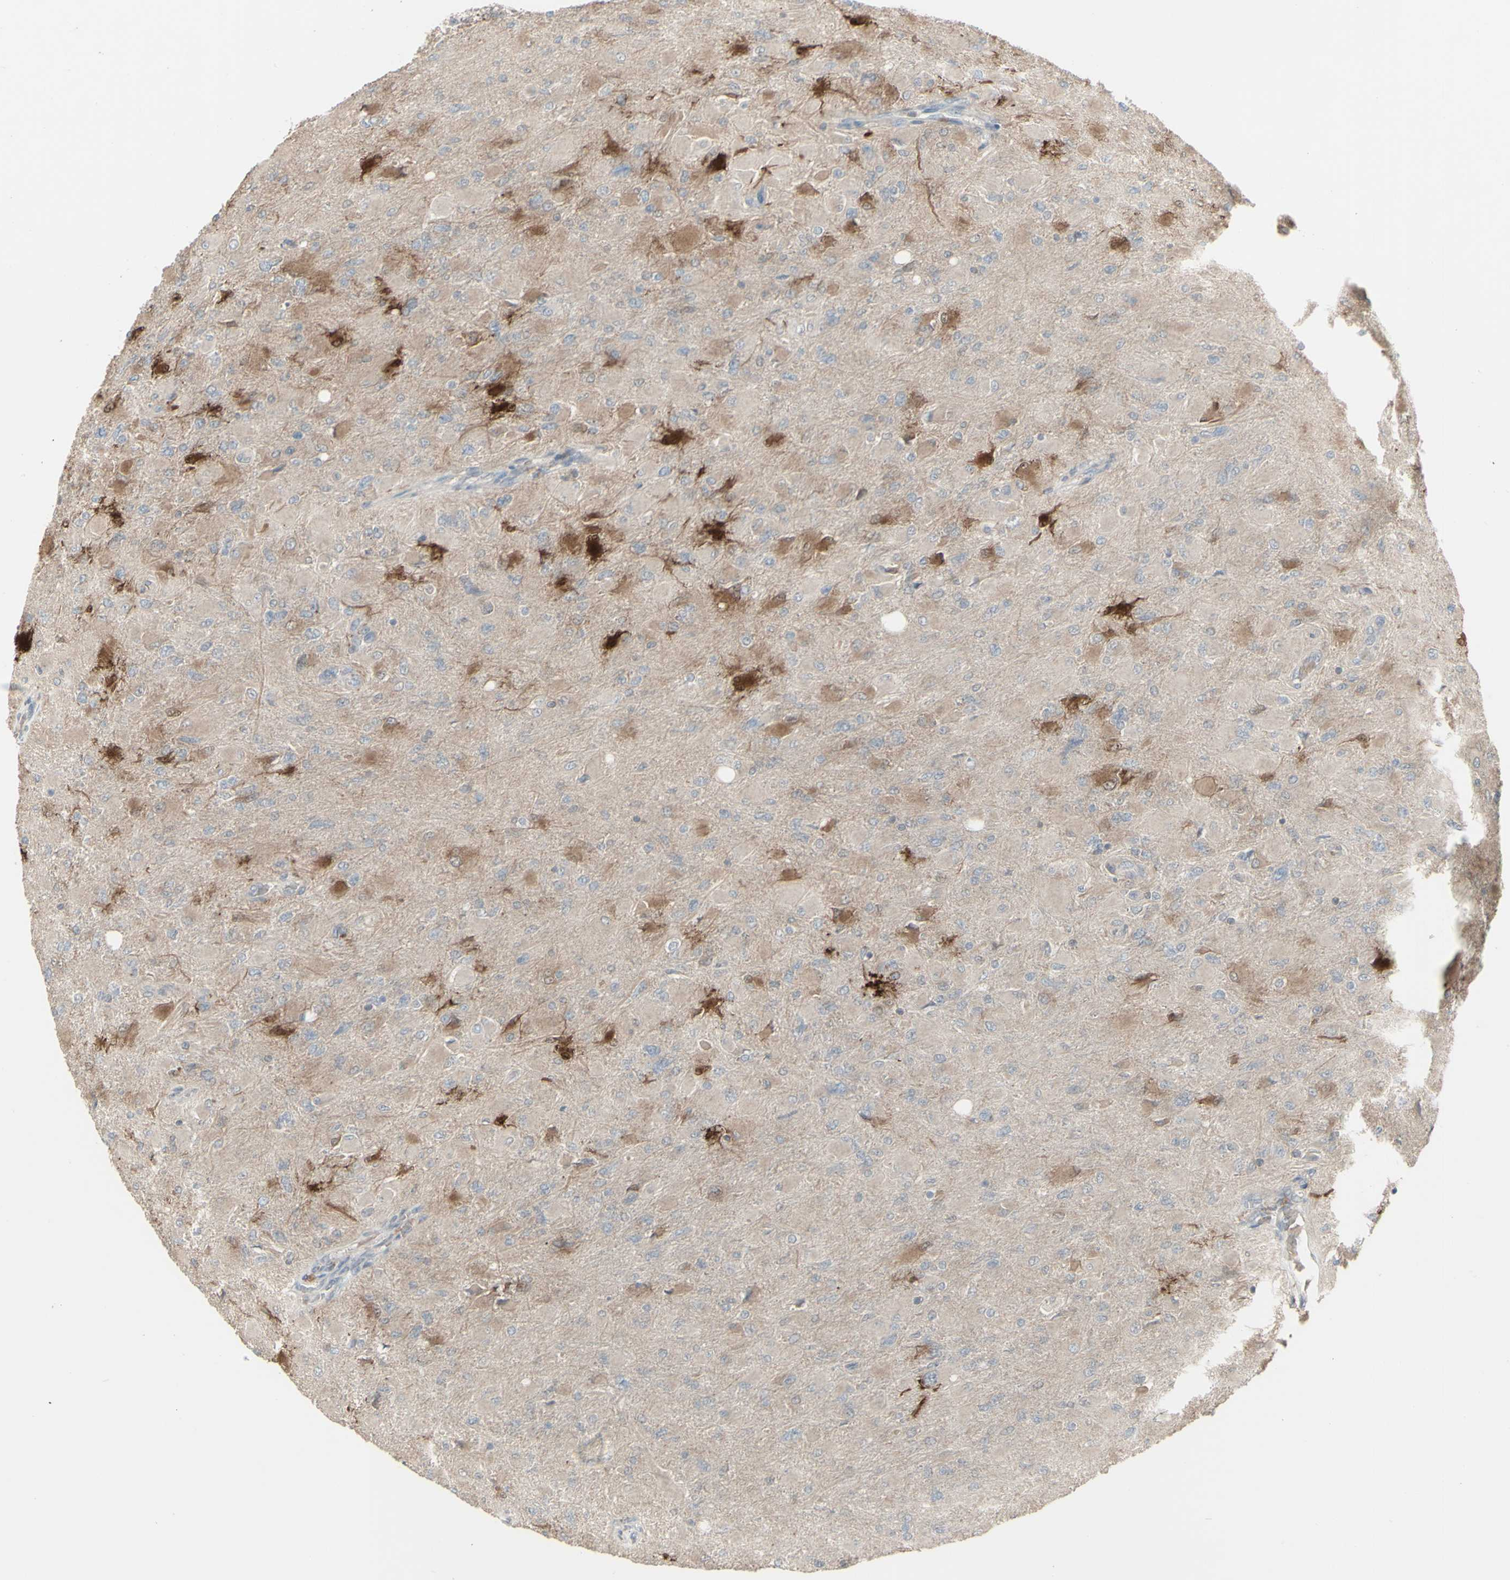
{"staining": {"intensity": "strong", "quantity": "<25%", "location": "cytoplasmic/membranous"}, "tissue": "glioma", "cell_type": "Tumor cells", "image_type": "cancer", "snomed": [{"axis": "morphology", "description": "Glioma, malignant, High grade"}, {"axis": "topography", "description": "Cerebral cortex"}], "caption": "Malignant glioma (high-grade) was stained to show a protein in brown. There is medium levels of strong cytoplasmic/membranous expression in about <25% of tumor cells. The staining was performed using DAB, with brown indicating positive protein expression. Nuclei are stained blue with hematoxylin.", "gene": "CSK", "patient": {"sex": "female", "age": 36}}